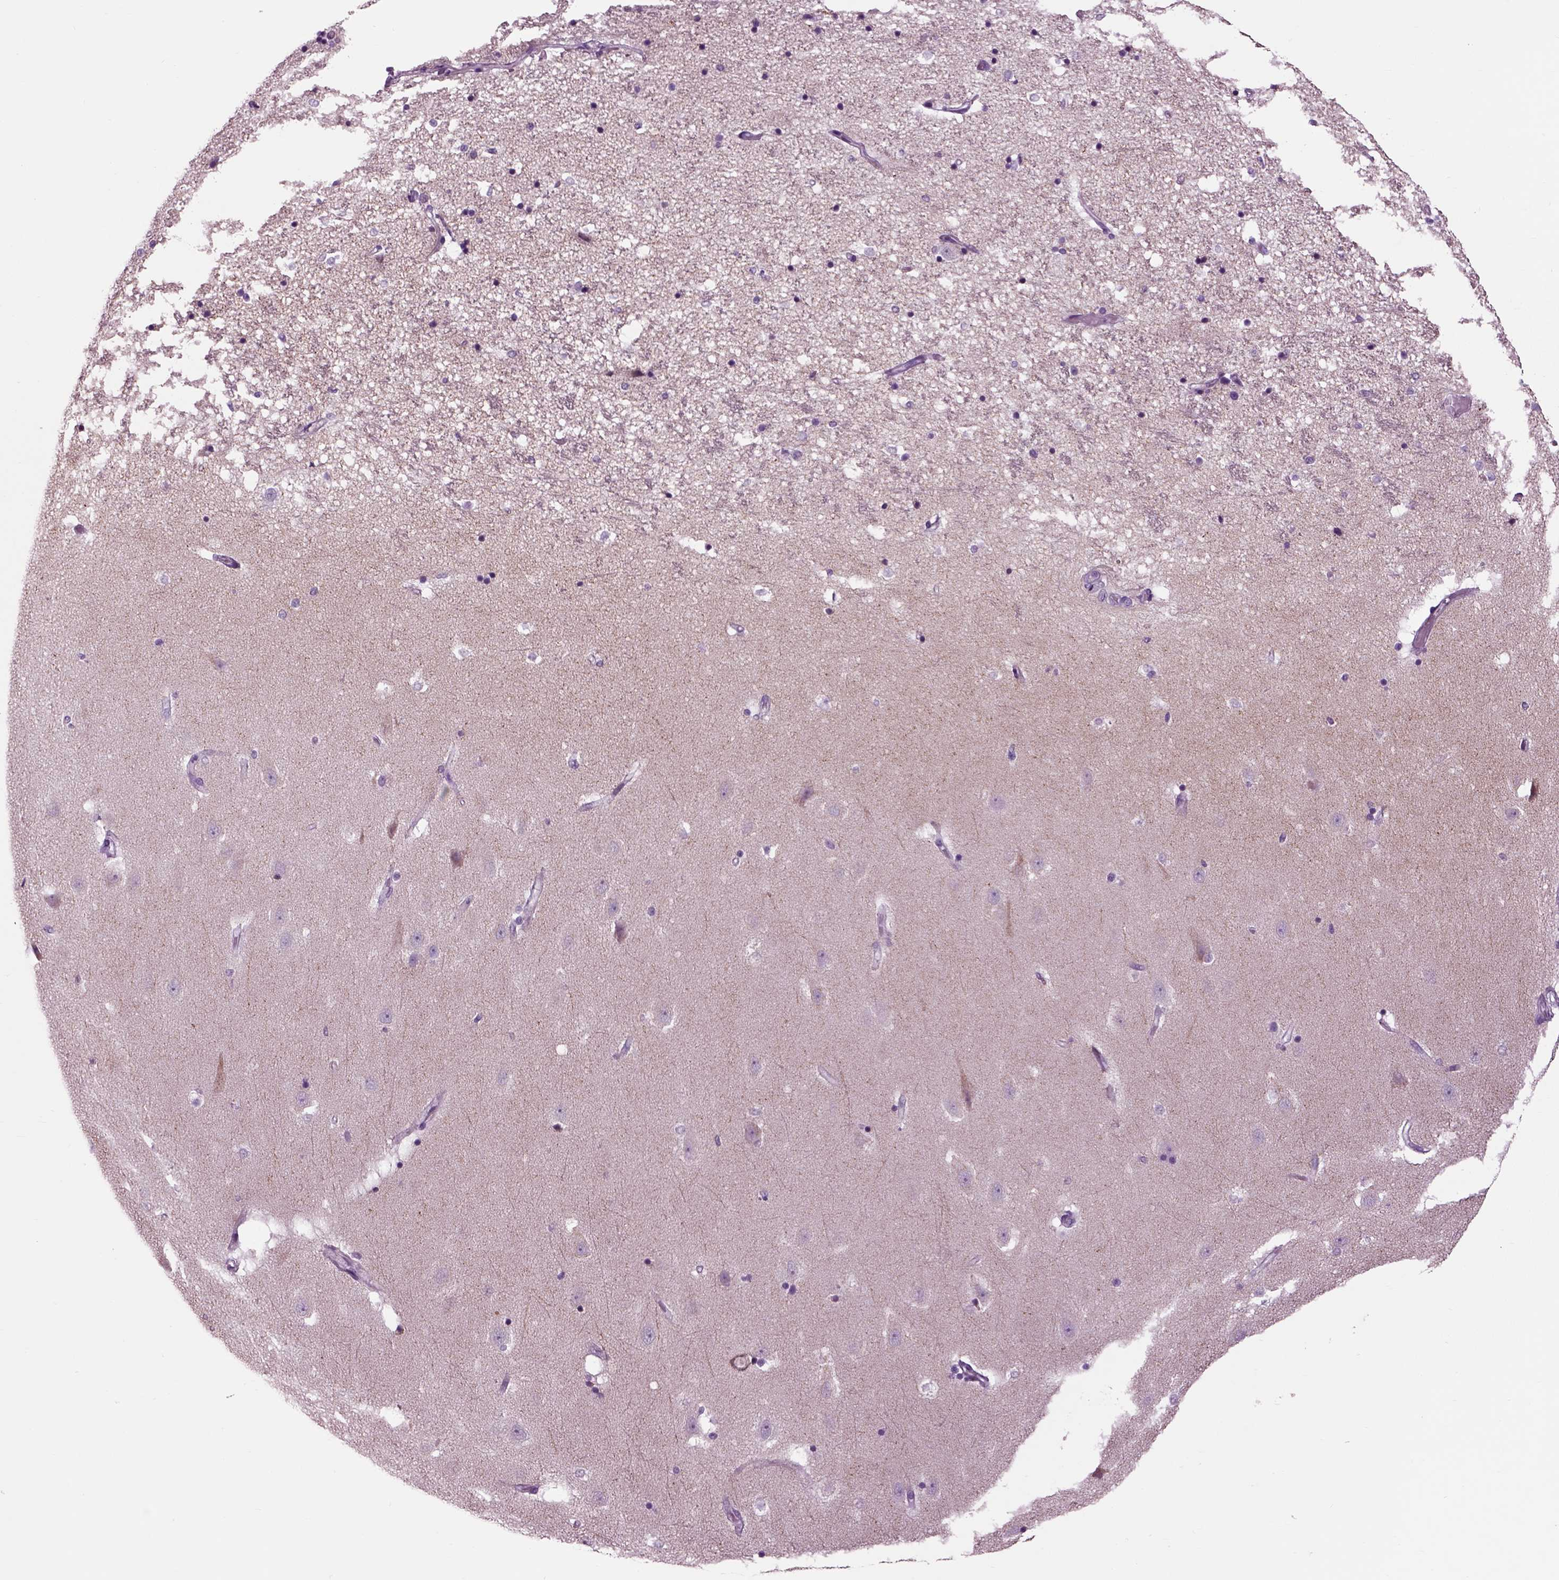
{"staining": {"intensity": "negative", "quantity": "none", "location": "none"}, "tissue": "hippocampus", "cell_type": "Glial cells", "image_type": "normal", "snomed": [{"axis": "morphology", "description": "Normal tissue, NOS"}, {"axis": "topography", "description": "Hippocampus"}], "caption": "High power microscopy photomicrograph of an IHC image of unremarkable hippocampus, revealing no significant staining in glial cells. Nuclei are stained in blue.", "gene": "ARHGAP11A", "patient": {"sex": "male", "age": 49}}